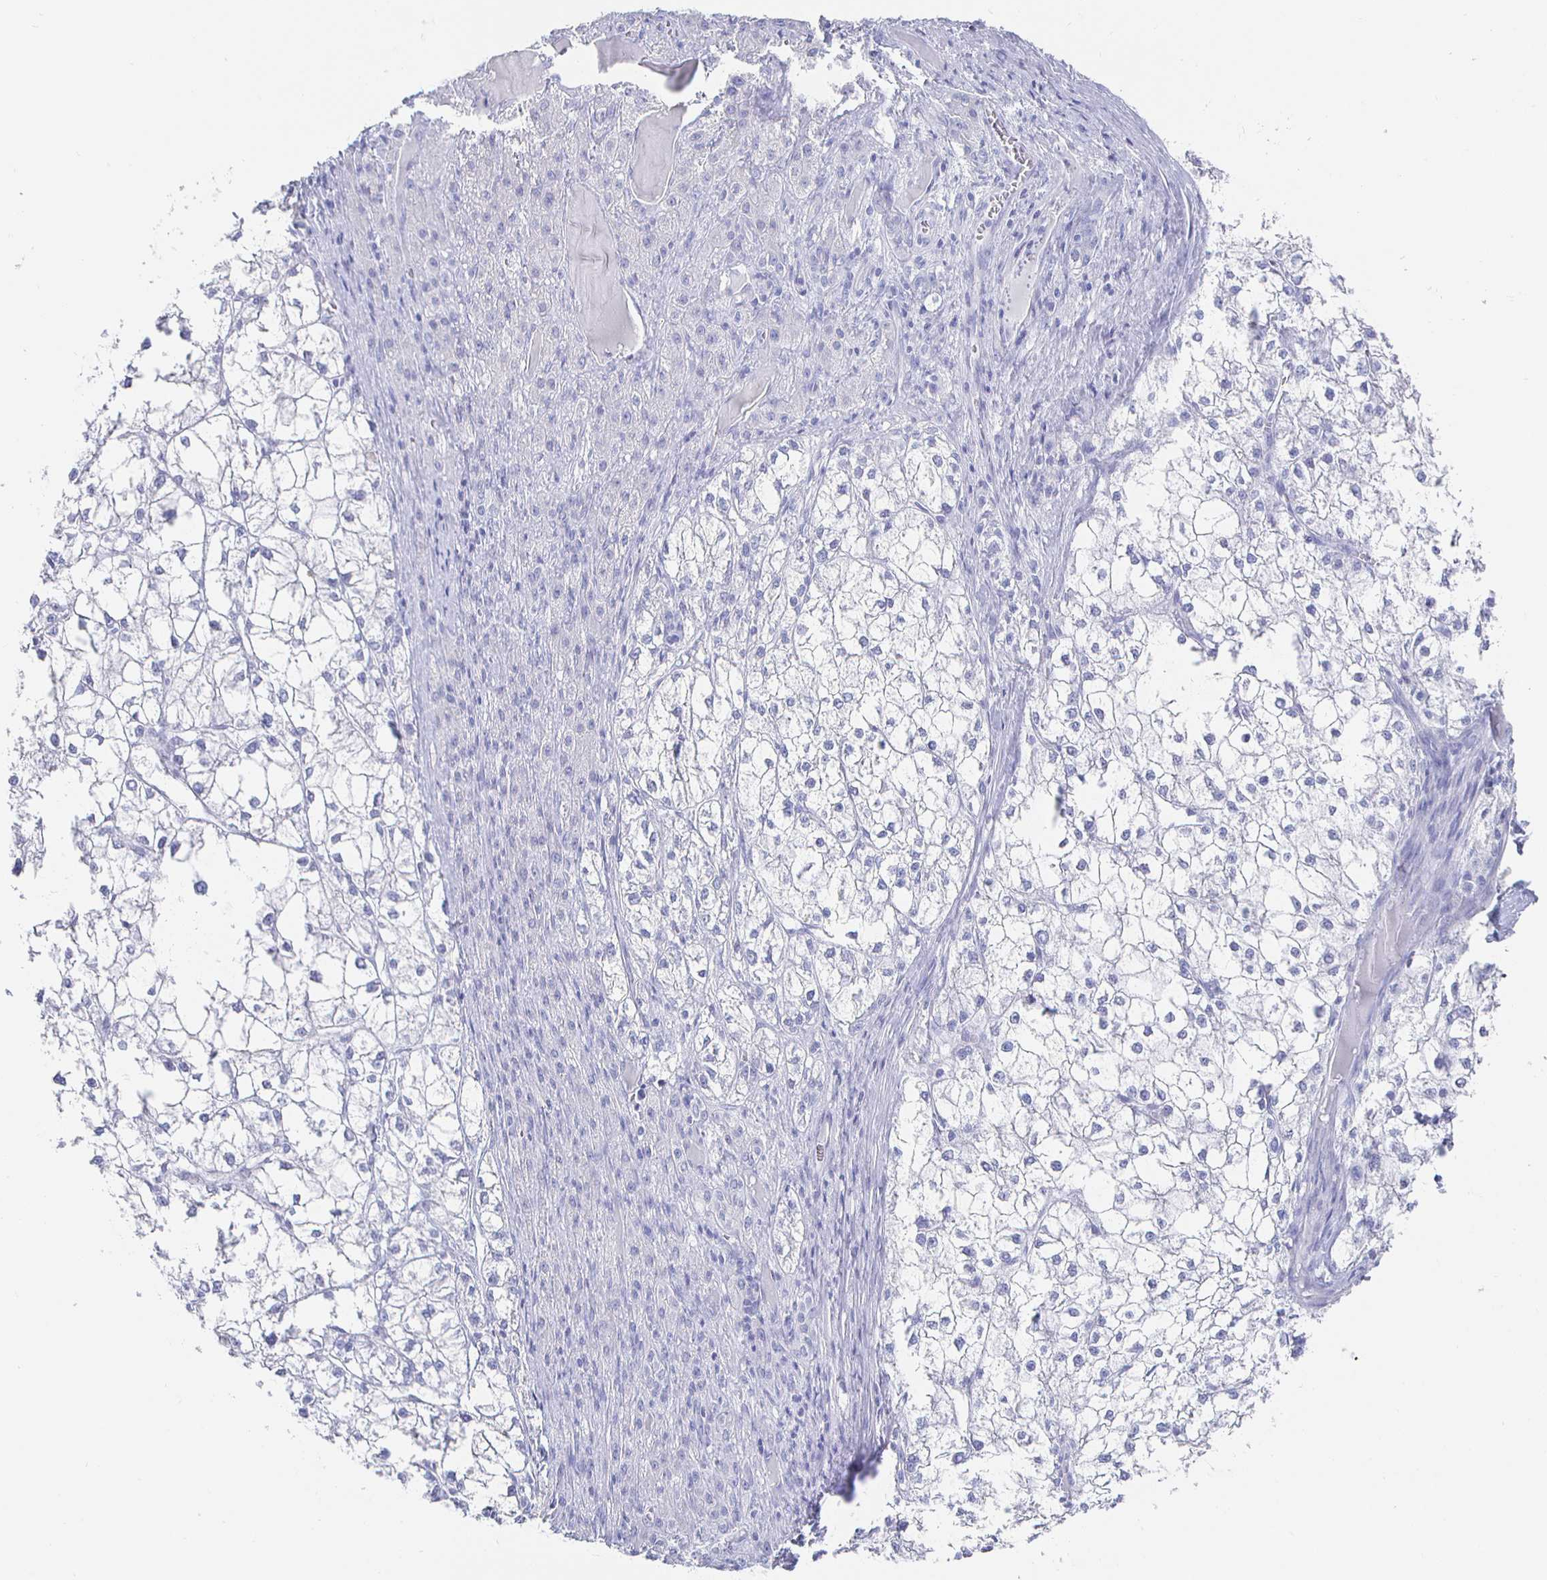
{"staining": {"intensity": "negative", "quantity": "none", "location": "none"}, "tissue": "liver cancer", "cell_type": "Tumor cells", "image_type": "cancer", "snomed": [{"axis": "morphology", "description": "Carcinoma, Hepatocellular, NOS"}, {"axis": "topography", "description": "Liver"}], "caption": "Immunohistochemical staining of liver cancer (hepatocellular carcinoma) exhibits no significant positivity in tumor cells. Brightfield microscopy of IHC stained with DAB (3,3'-diaminobenzidine) (brown) and hematoxylin (blue), captured at high magnification.", "gene": "CLCA1", "patient": {"sex": "female", "age": 43}}